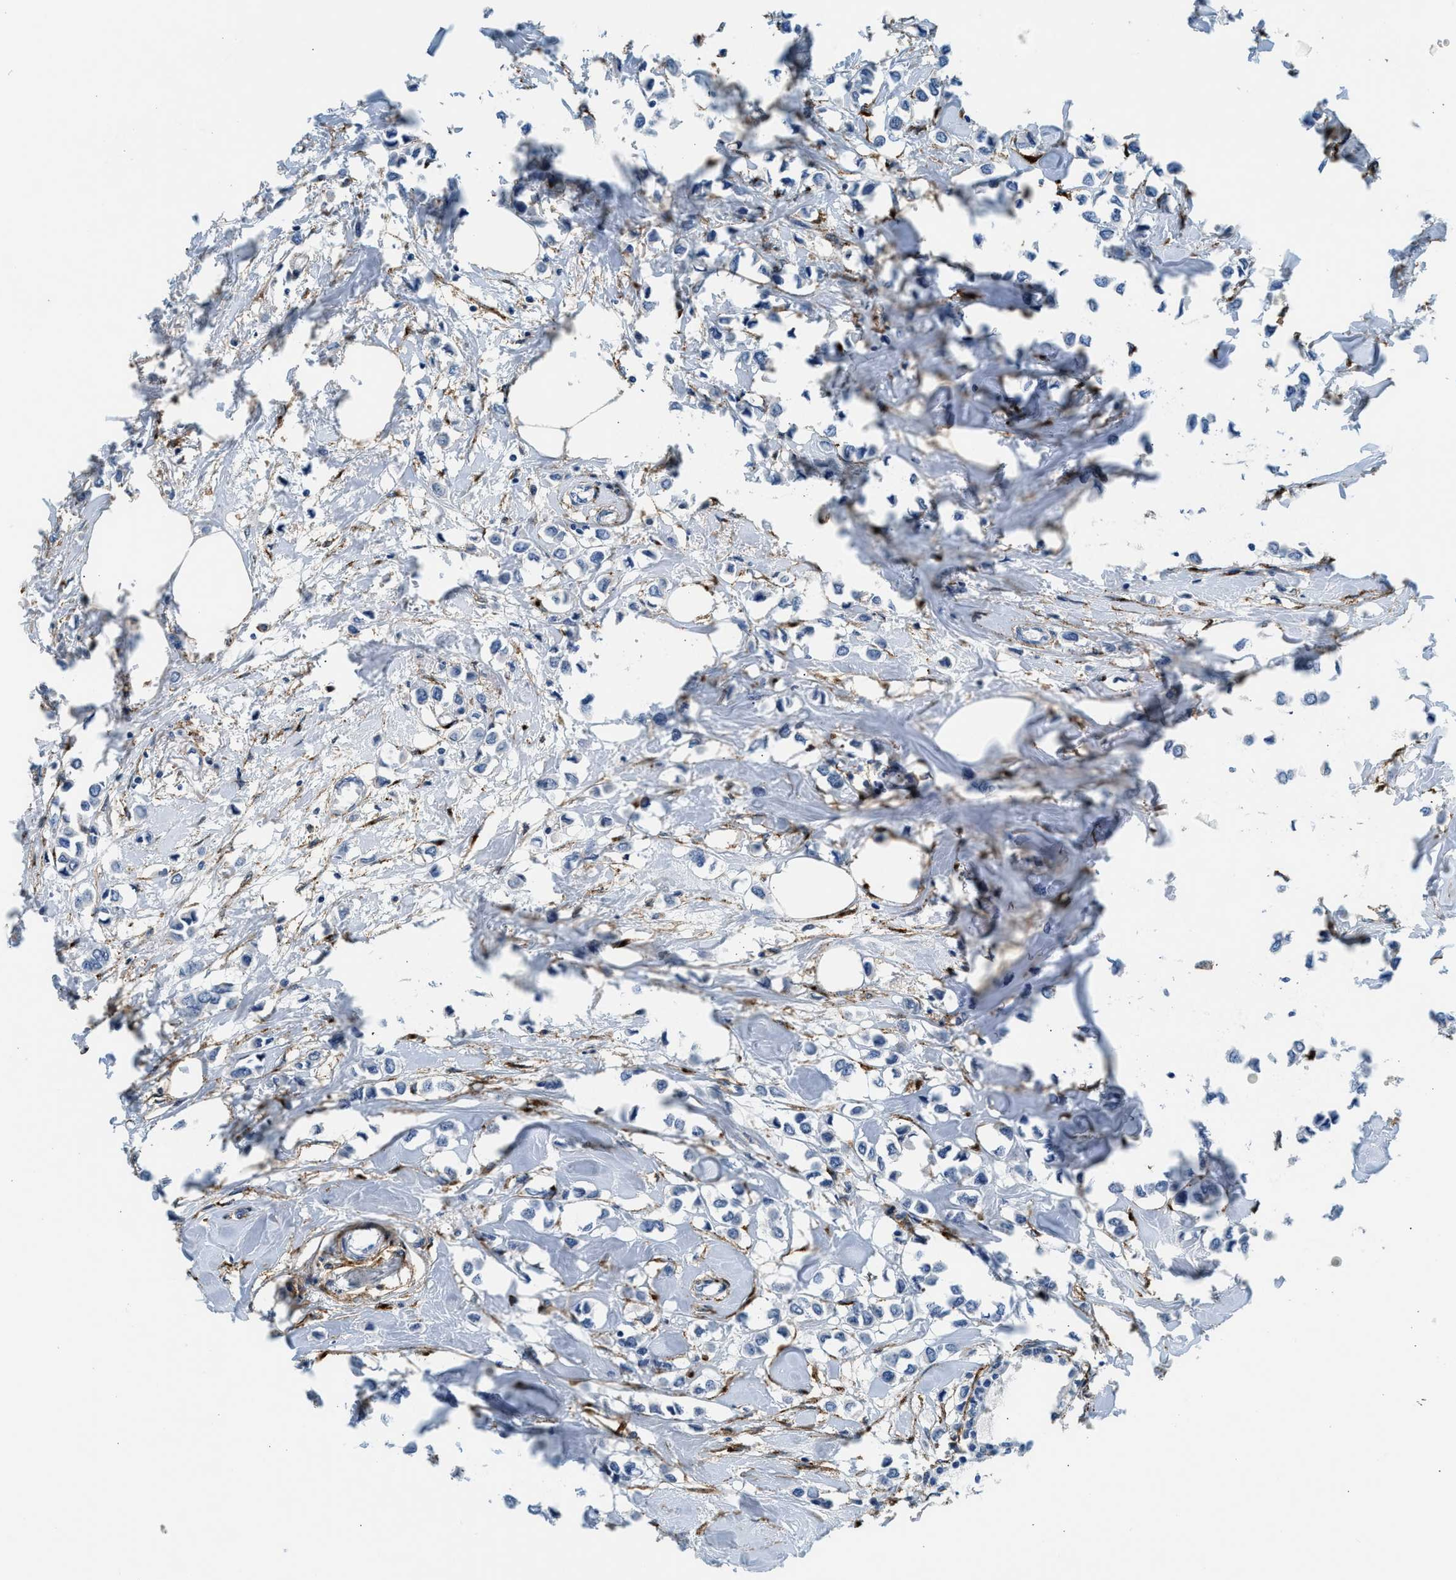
{"staining": {"intensity": "negative", "quantity": "none", "location": "none"}, "tissue": "breast cancer", "cell_type": "Tumor cells", "image_type": "cancer", "snomed": [{"axis": "morphology", "description": "Lobular carcinoma"}, {"axis": "topography", "description": "Breast"}], "caption": "This is an IHC photomicrograph of lobular carcinoma (breast). There is no staining in tumor cells.", "gene": "LRP1", "patient": {"sex": "female", "age": 51}}